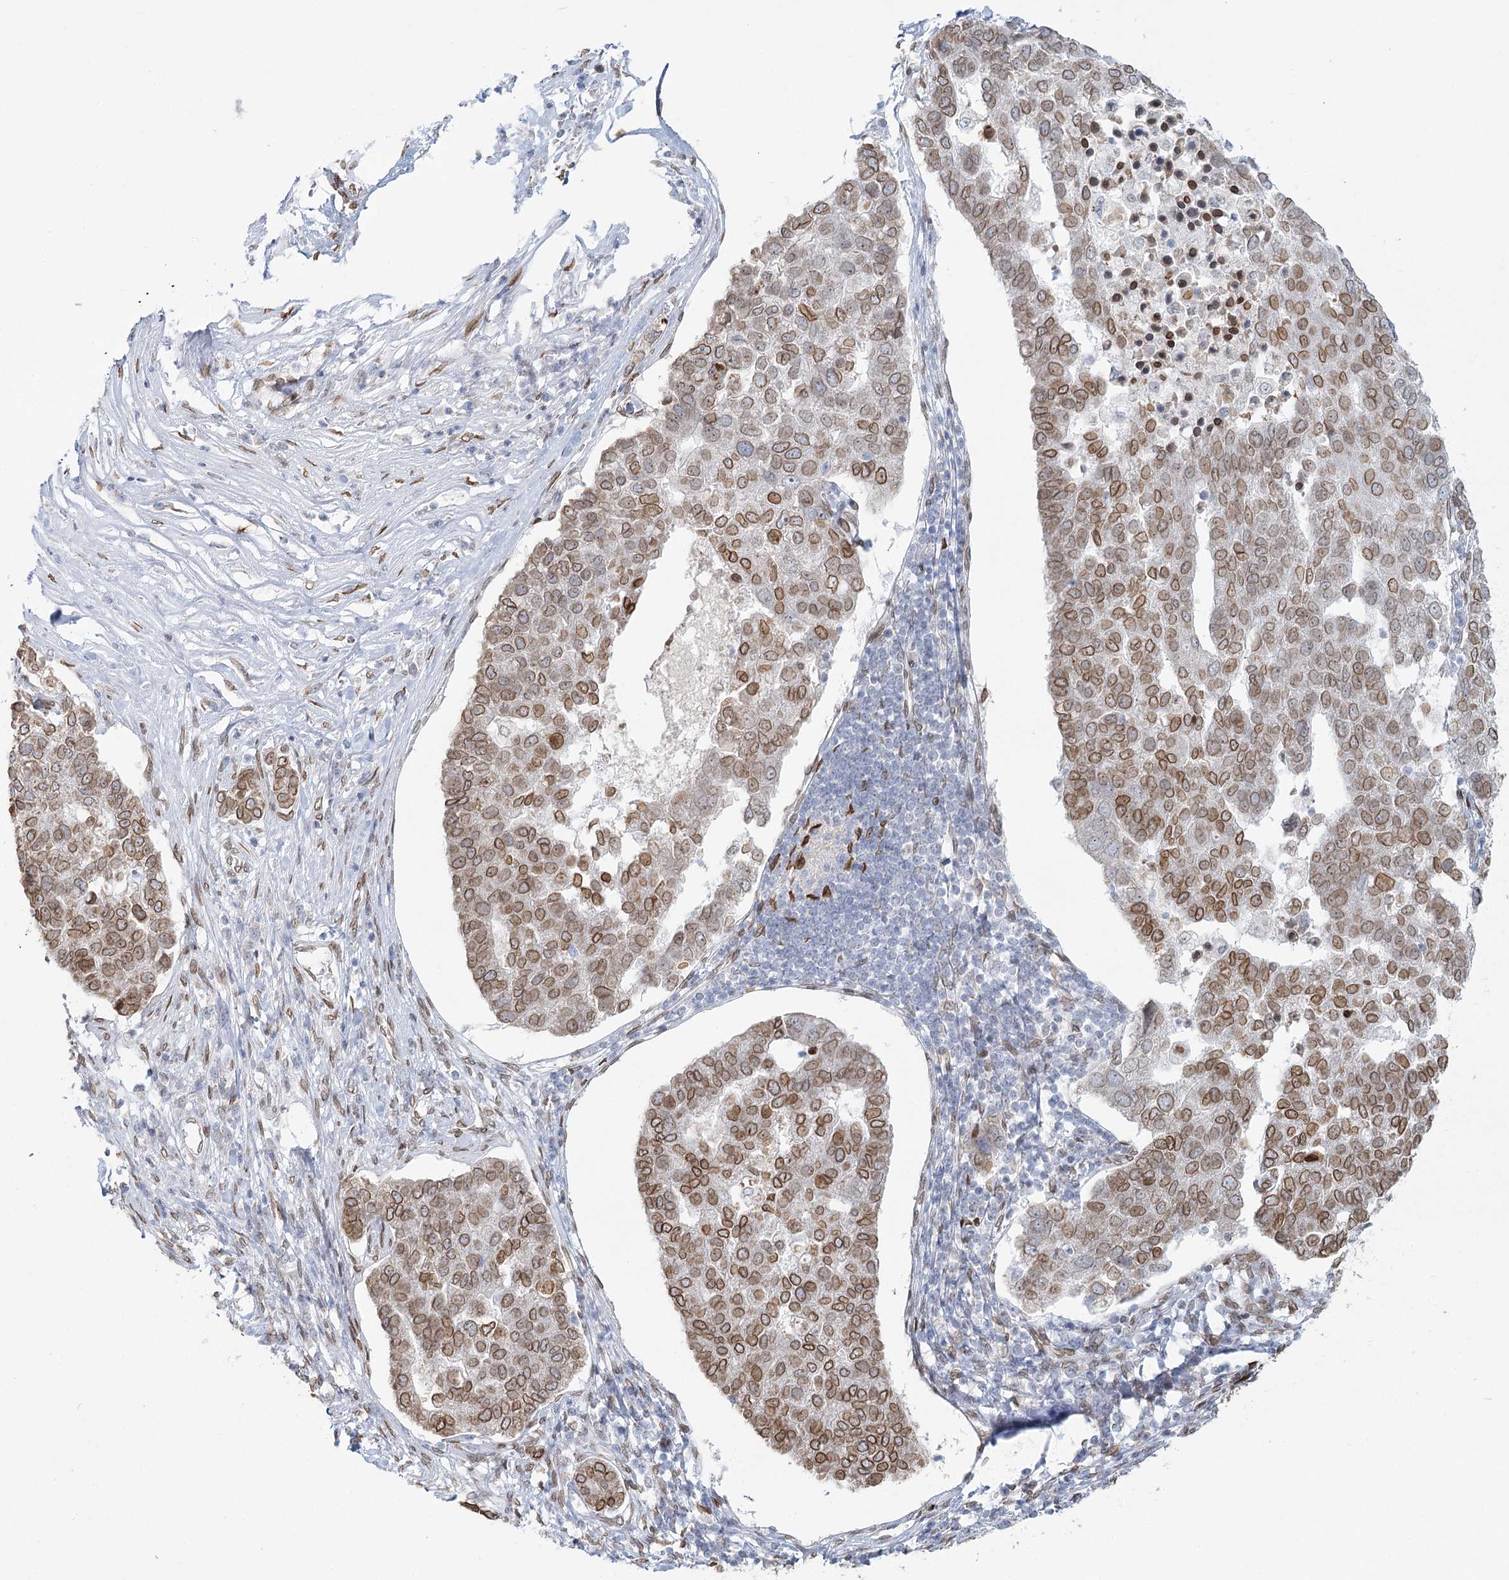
{"staining": {"intensity": "moderate", "quantity": ">75%", "location": "cytoplasmic/membranous,nuclear"}, "tissue": "pancreatic cancer", "cell_type": "Tumor cells", "image_type": "cancer", "snomed": [{"axis": "morphology", "description": "Adenocarcinoma, NOS"}, {"axis": "topography", "description": "Pancreas"}], "caption": "The histopathology image demonstrates immunohistochemical staining of pancreatic adenocarcinoma. There is moderate cytoplasmic/membranous and nuclear positivity is present in approximately >75% of tumor cells.", "gene": "VWA5A", "patient": {"sex": "female", "age": 61}}